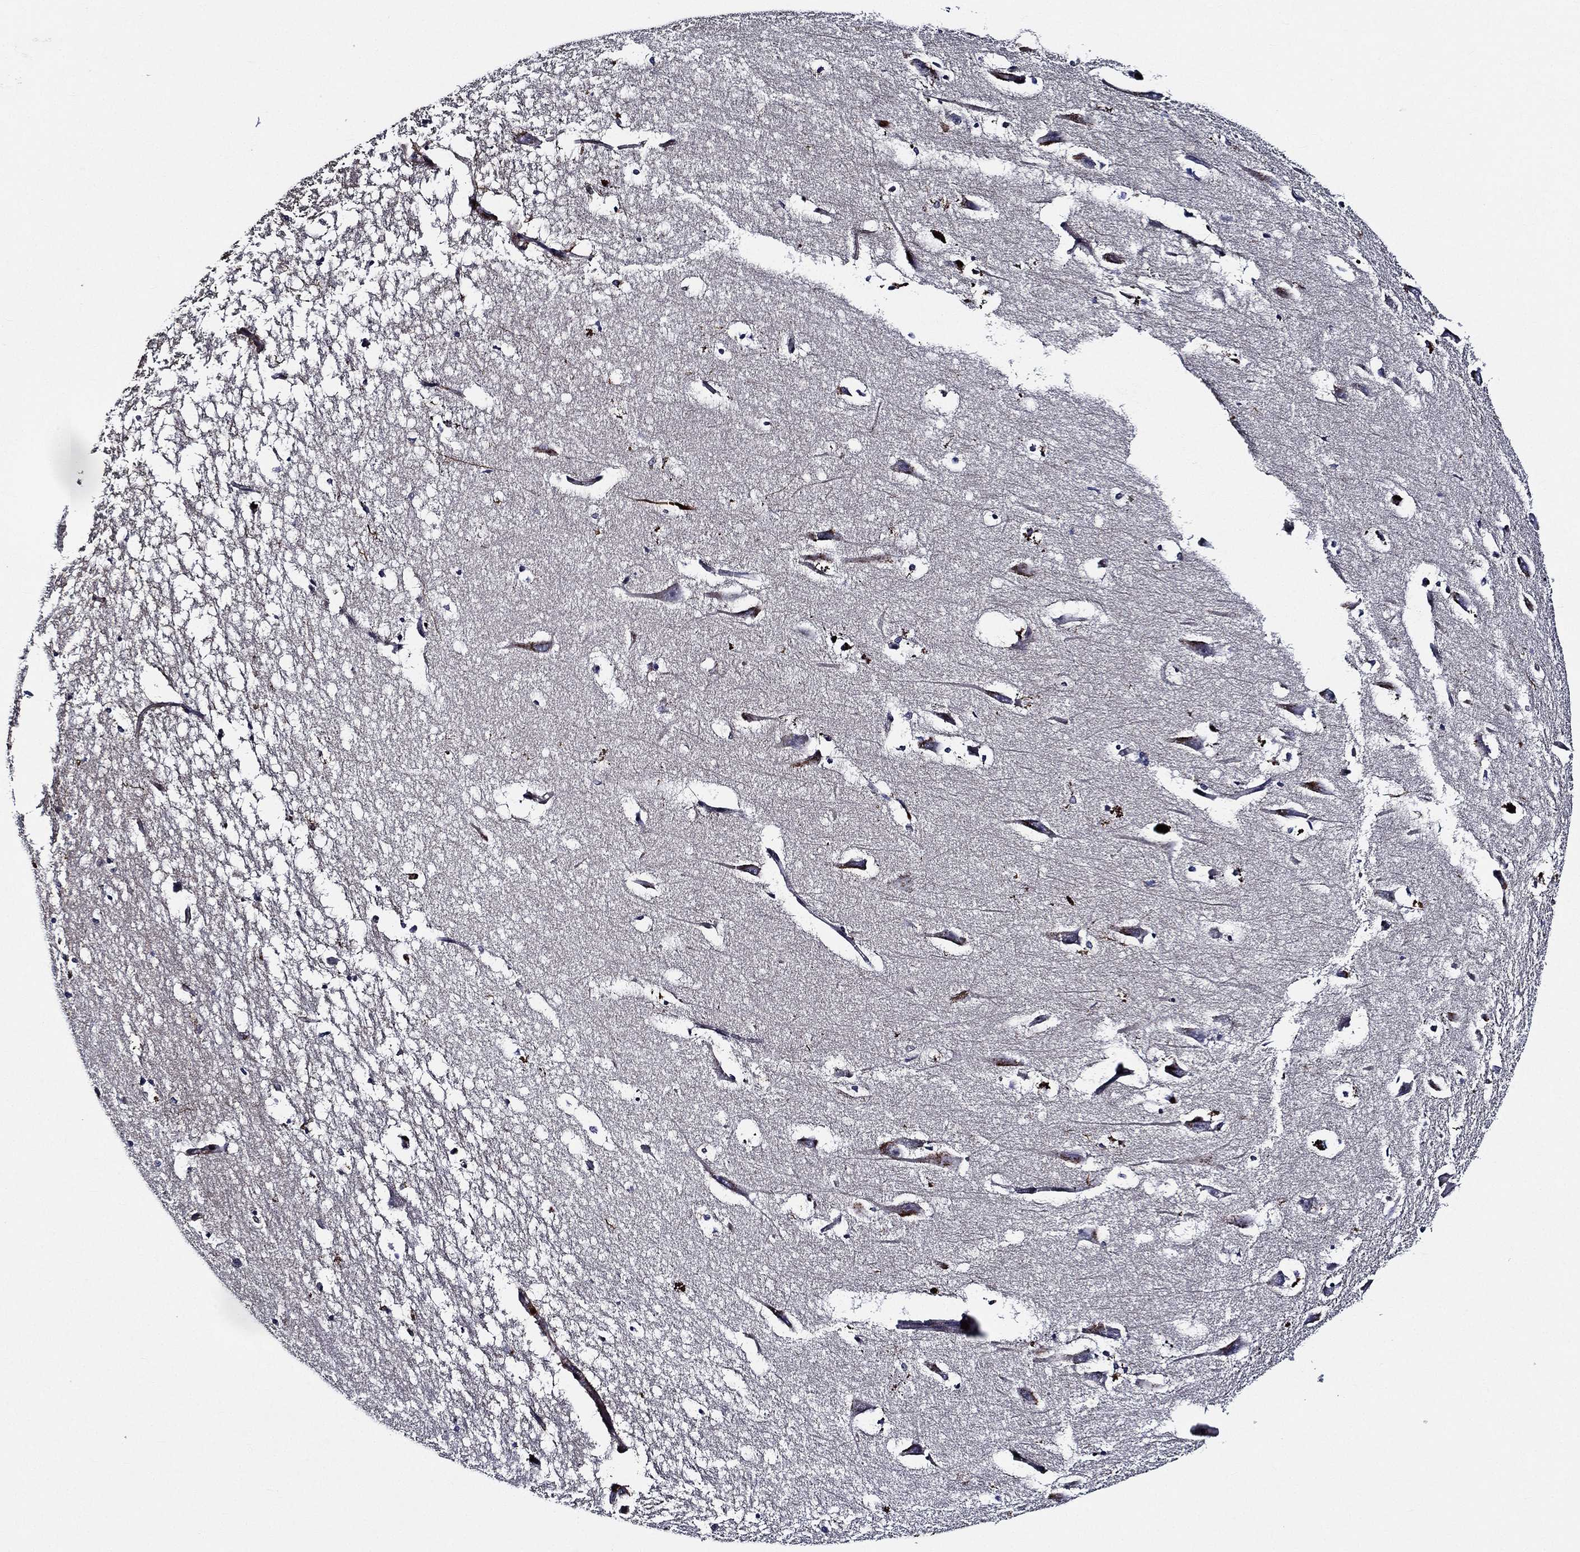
{"staining": {"intensity": "moderate", "quantity": "<25%", "location": "cytoplasmic/membranous"}, "tissue": "hippocampus", "cell_type": "Glial cells", "image_type": "normal", "snomed": [{"axis": "morphology", "description": "Normal tissue, NOS"}, {"axis": "topography", "description": "Lateral ventricle wall"}, {"axis": "topography", "description": "Hippocampus"}], "caption": "Hippocampus was stained to show a protein in brown. There is low levels of moderate cytoplasmic/membranous positivity in approximately <25% of glial cells. Using DAB (3,3'-diaminobenzidine) (brown) and hematoxylin (blue) stains, captured at high magnification using brightfield microscopy.", "gene": "KIF20B", "patient": {"sex": "female", "age": 63}}